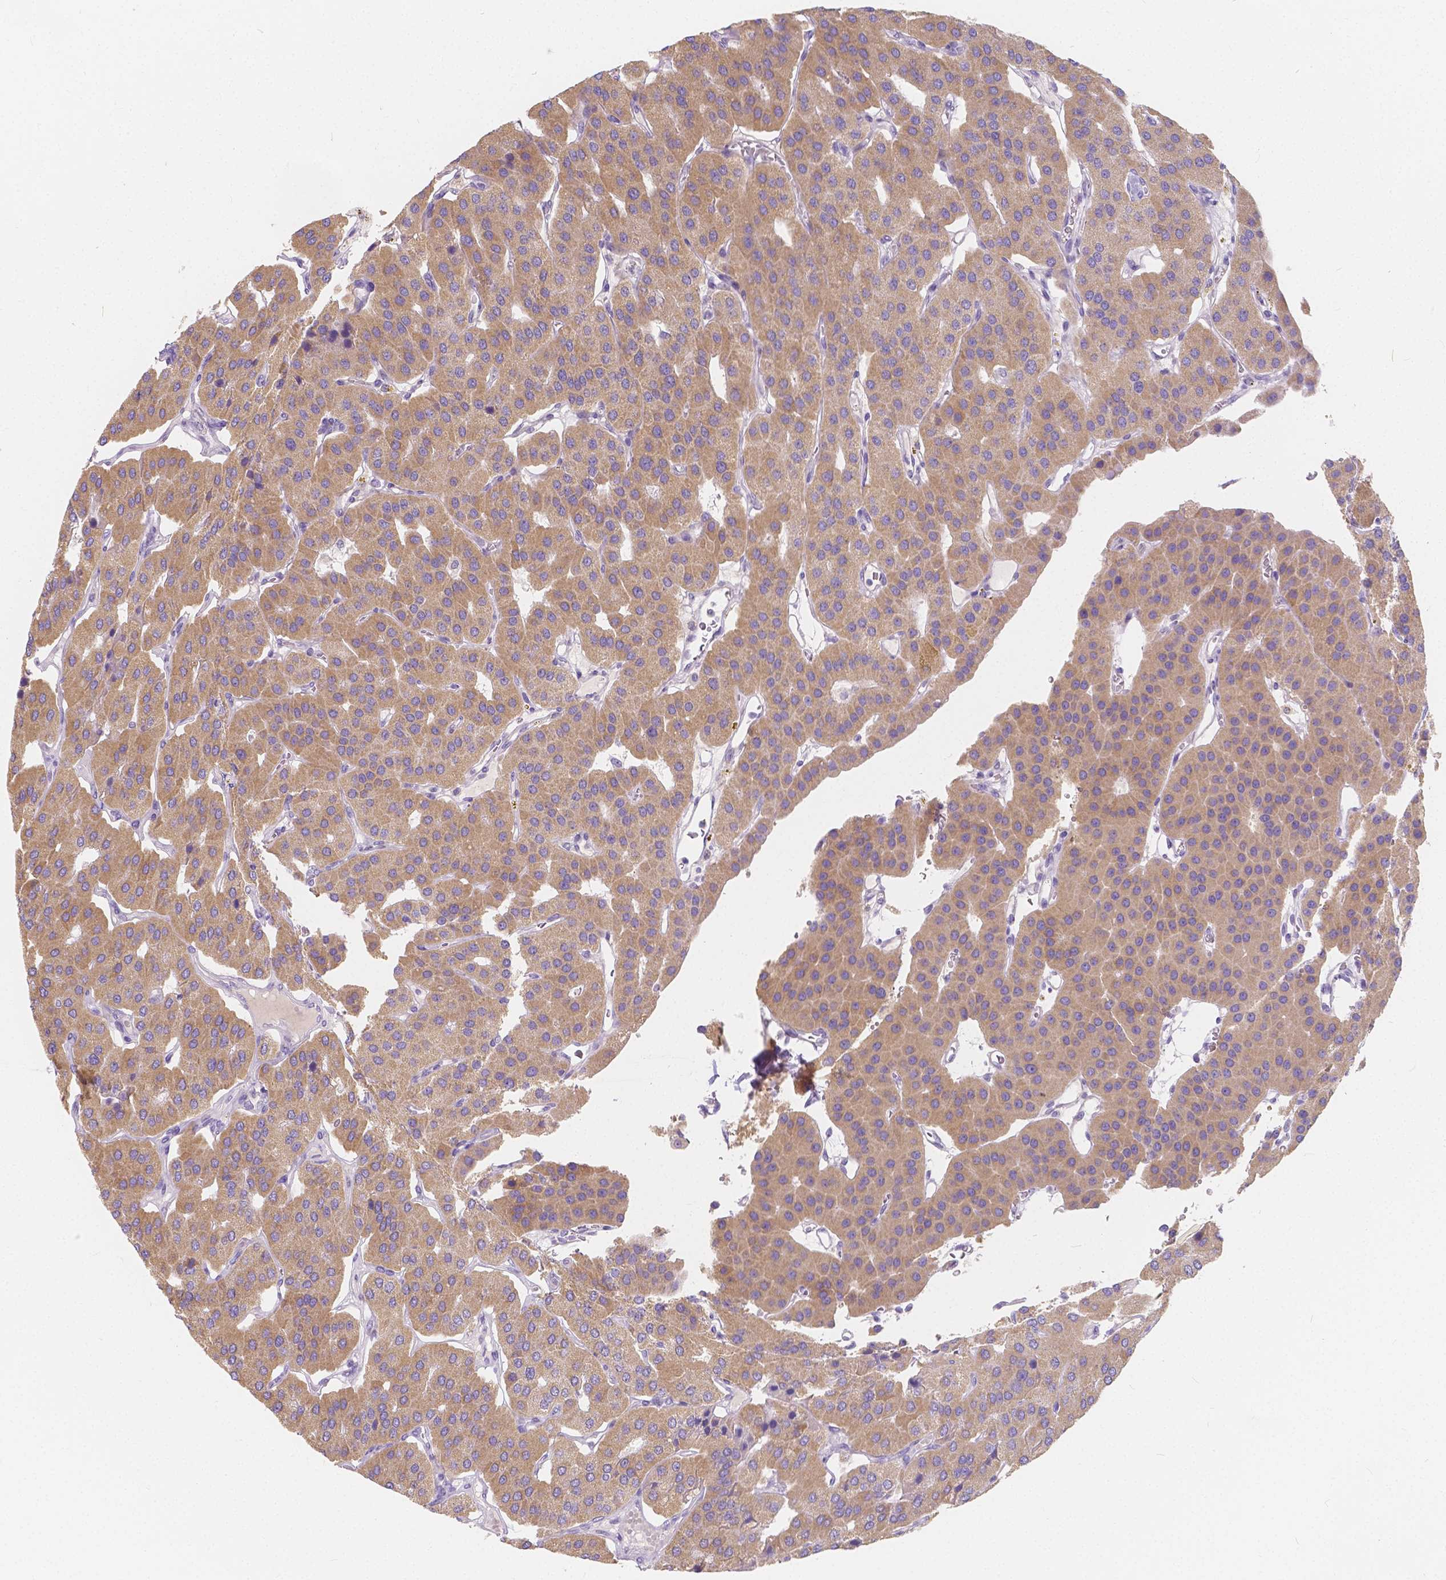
{"staining": {"intensity": "moderate", "quantity": ">75%", "location": "cytoplasmic/membranous"}, "tissue": "parathyroid gland", "cell_type": "Glandular cells", "image_type": "normal", "snomed": [{"axis": "morphology", "description": "Normal tissue, NOS"}, {"axis": "morphology", "description": "Adenoma, NOS"}, {"axis": "topography", "description": "Parathyroid gland"}], "caption": "Moderate cytoplasmic/membranous staining is present in about >75% of glandular cells in benign parathyroid gland.", "gene": "RNF186", "patient": {"sex": "female", "age": 86}}